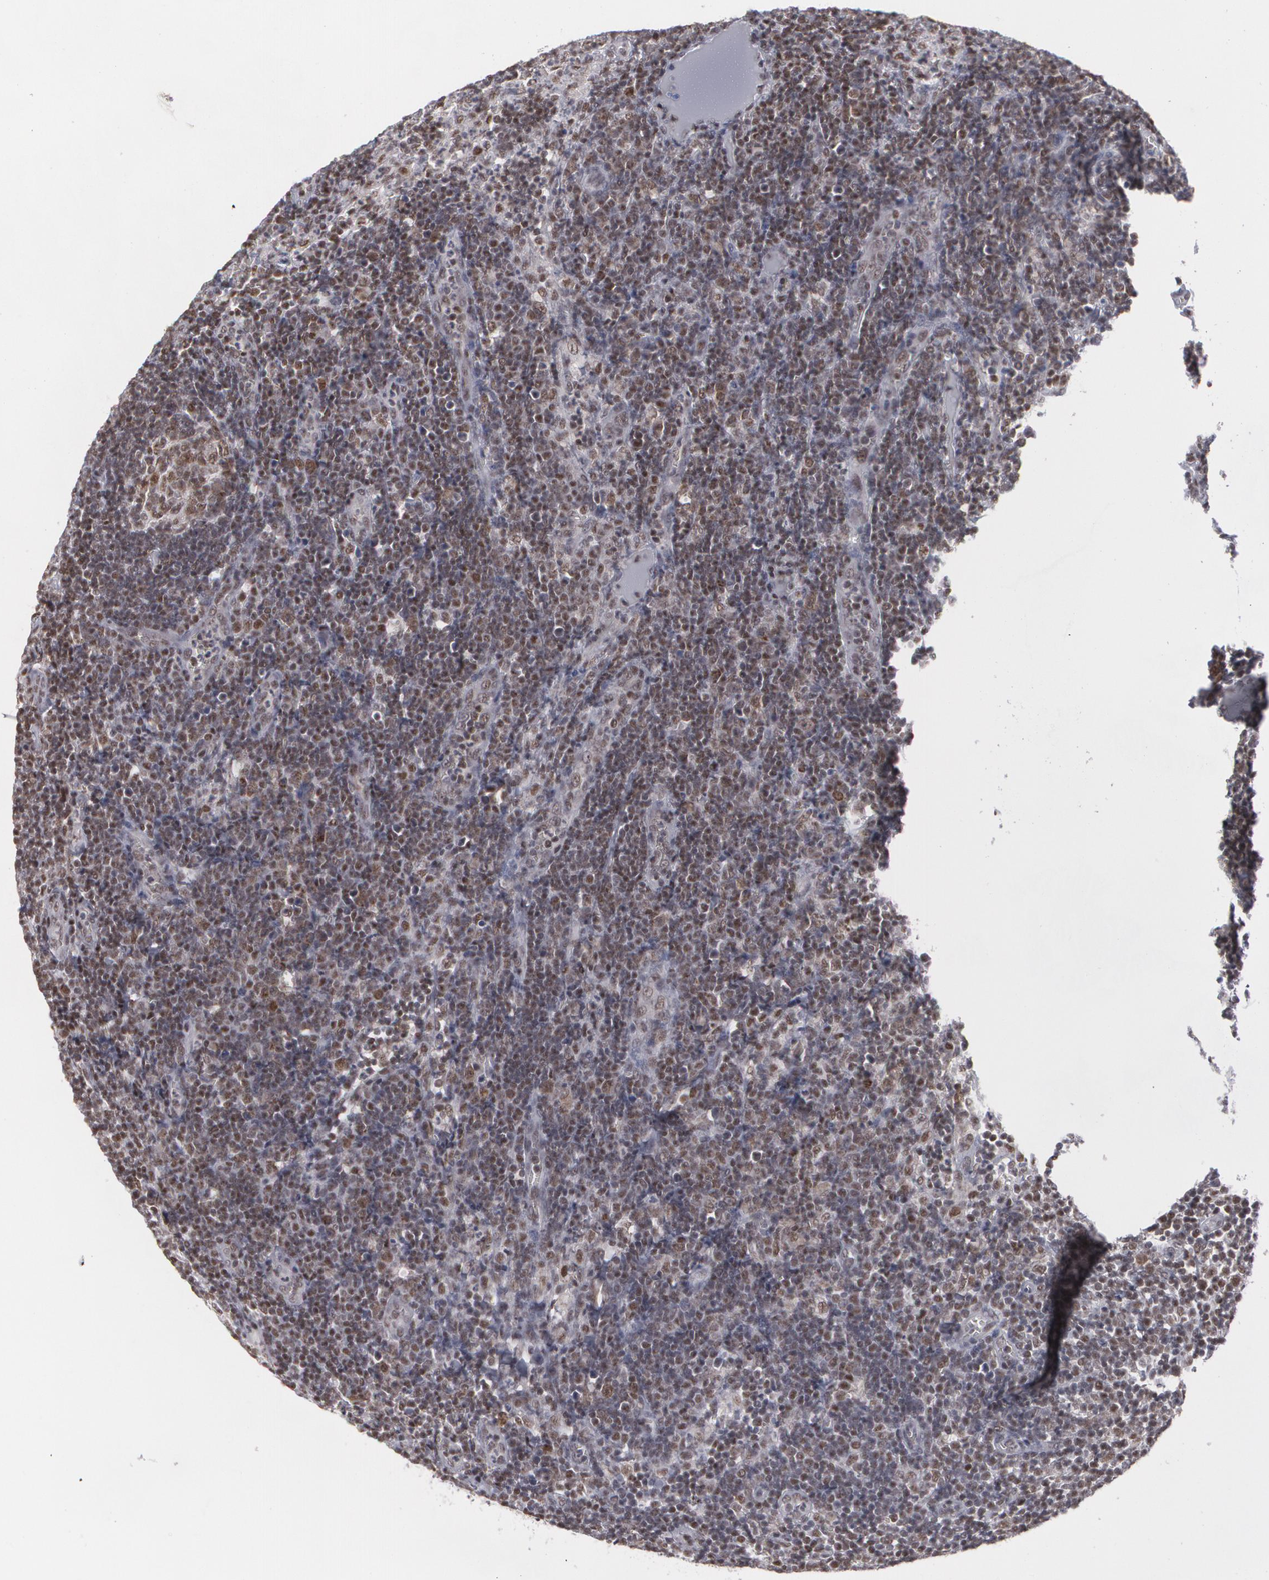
{"staining": {"intensity": "moderate", "quantity": ">75%", "location": "nuclear"}, "tissue": "lymph node", "cell_type": "Non-germinal center cells", "image_type": "normal", "snomed": [{"axis": "morphology", "description": "Normal tissue, NOS"}, {"axis": "morphology", "description": "Inflammation, NOS"}, {"axis": "topography", "description": "Lymph node"}, {"axis": "topography", "description": "Salivary gland"}], "caption": "Human lymph node stained with a brown dye displays moderate nuclear positive expression in approximately >75% of non-germinal center cells.", "gene": "MCL1", "patient": {"sex": "male", "age": 3}}